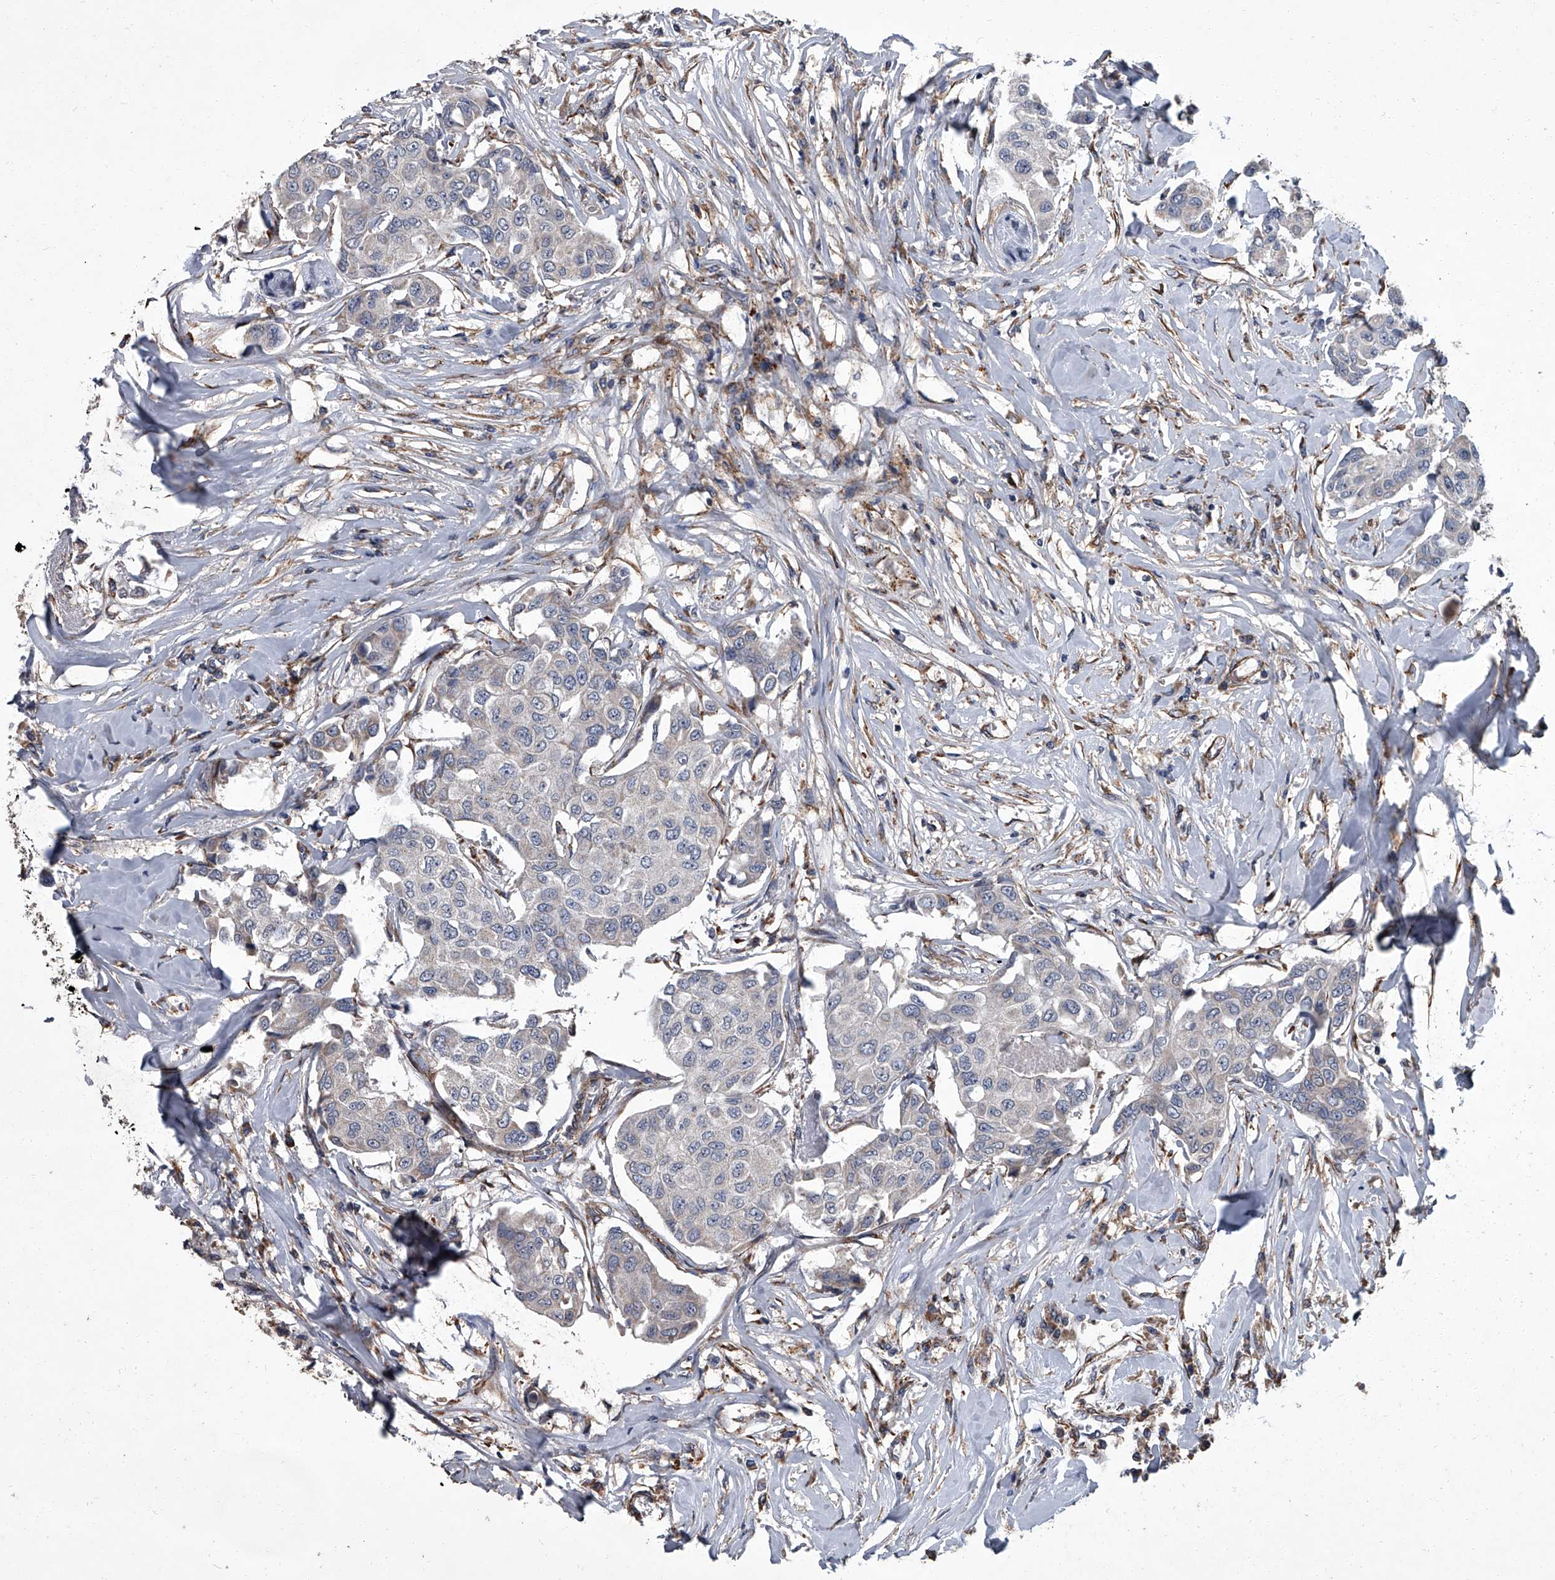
{"staining": {"intensity": "negative", "quantity": "none", "location": "none"}, "tissue": "breast cancer", "cell_type": "Tumor cells", "image_type": "cancer", "snomed": [{"axis": "morphology", "description": "Duct carcinoma"}, {"axis": "topography", "description": "Breast"}], "caption": "Tumor cells show no significant staining in breast cancer.", "gene": "SIRT4", "patient": {"sex": "female", "age": 80}}